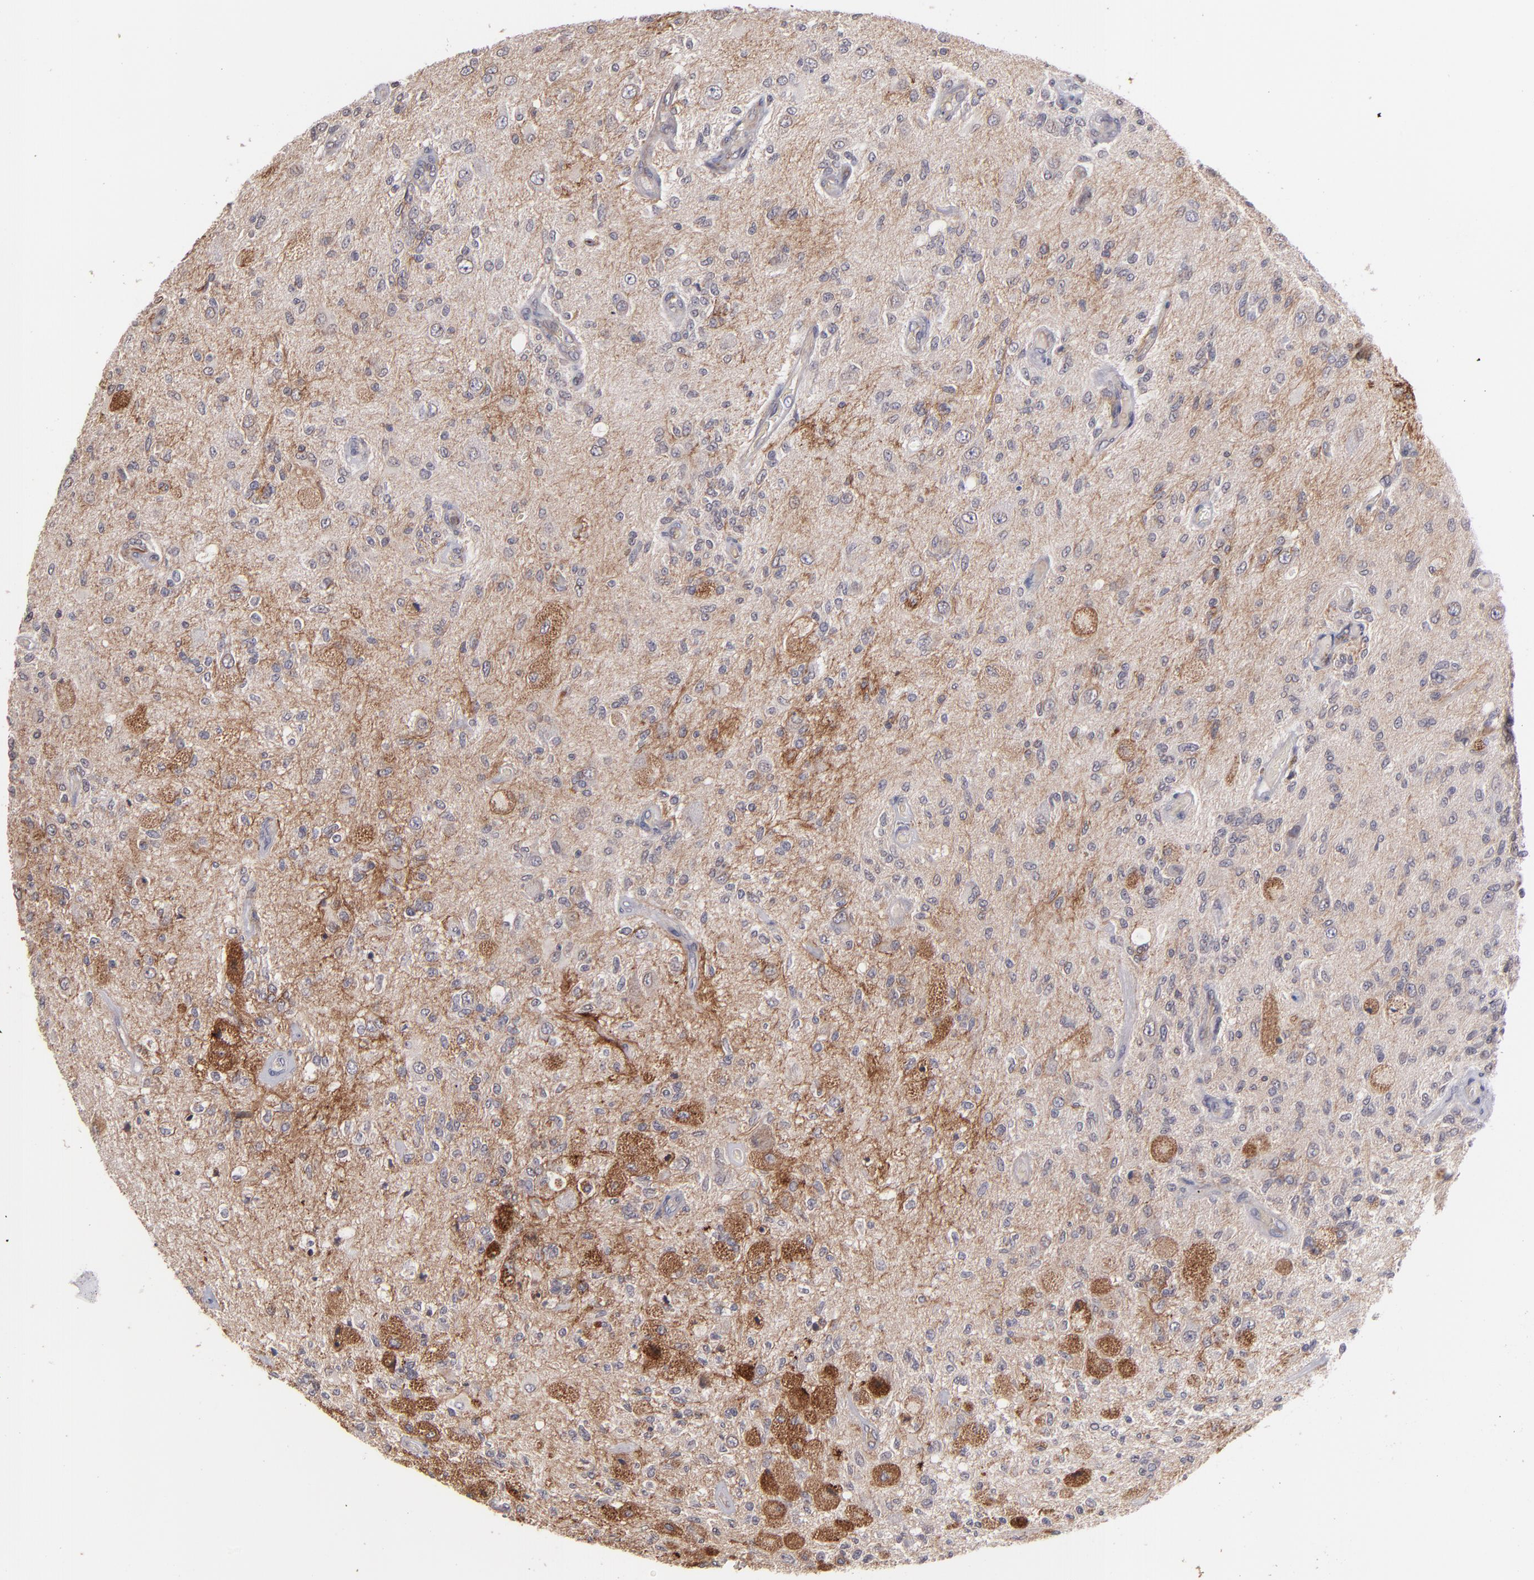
{"staining": {"intensity": "strong", "quantity": "25%-75%", "location": "cytoplasmic/membranous"}, "tissue": "glioma", "cell_type": "Tumor cells", "image_type": "cancer", "snomed": [{"axis": "morphology", "description": "Normal tissue, NOS"}, {"axis": "morphology", "description": "Glioma, malignant, High grade"}, {"axis": "topography", "description": "Cerebral cortex"}], "caption": "Immunohistochemistry (IHC) of high-grade glioma (malignant) shows high levels of strong cytoplasmic/membranous expression in approximately 25%-75% of tumor cells.", "gene": "ICAM1", "patient": {"sex": "male", "age": 77}}